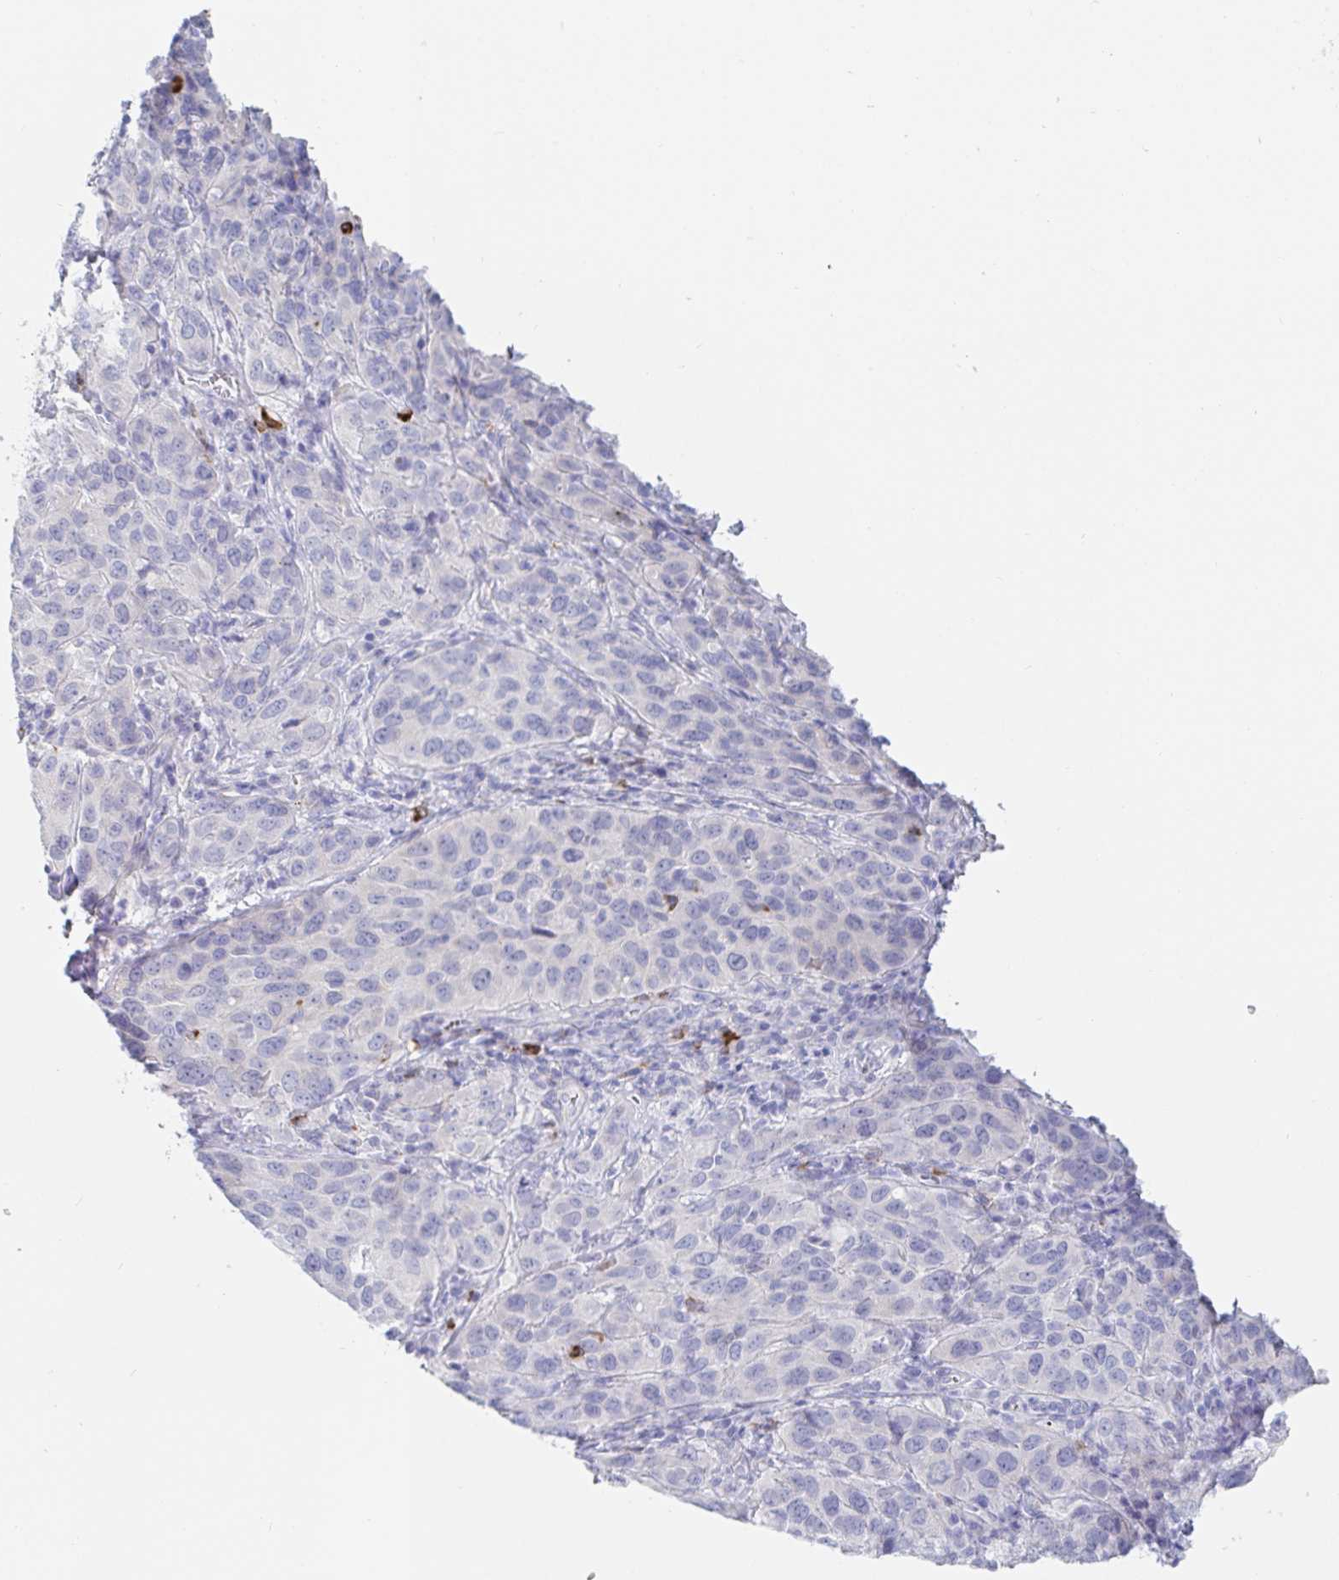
{"staining": {"intensity": "negative", "quantity": "none", "location": "none"}, "tissue": "cervical cancer", "cell_type": "Tumor cells", "image_type": "cancer", "snomed": [{"axis": "morphology", "description": "Squamous cell carcinoma, NOS"}, {"axis": "topography", "description": "Cervix"}], "caption": "Protein analysis of cervical squamous cell carcinoma reveals no significant staining in tumor cells.", "gene": "PACSIN1", "patient": {"sex": "female", "age": 51}}